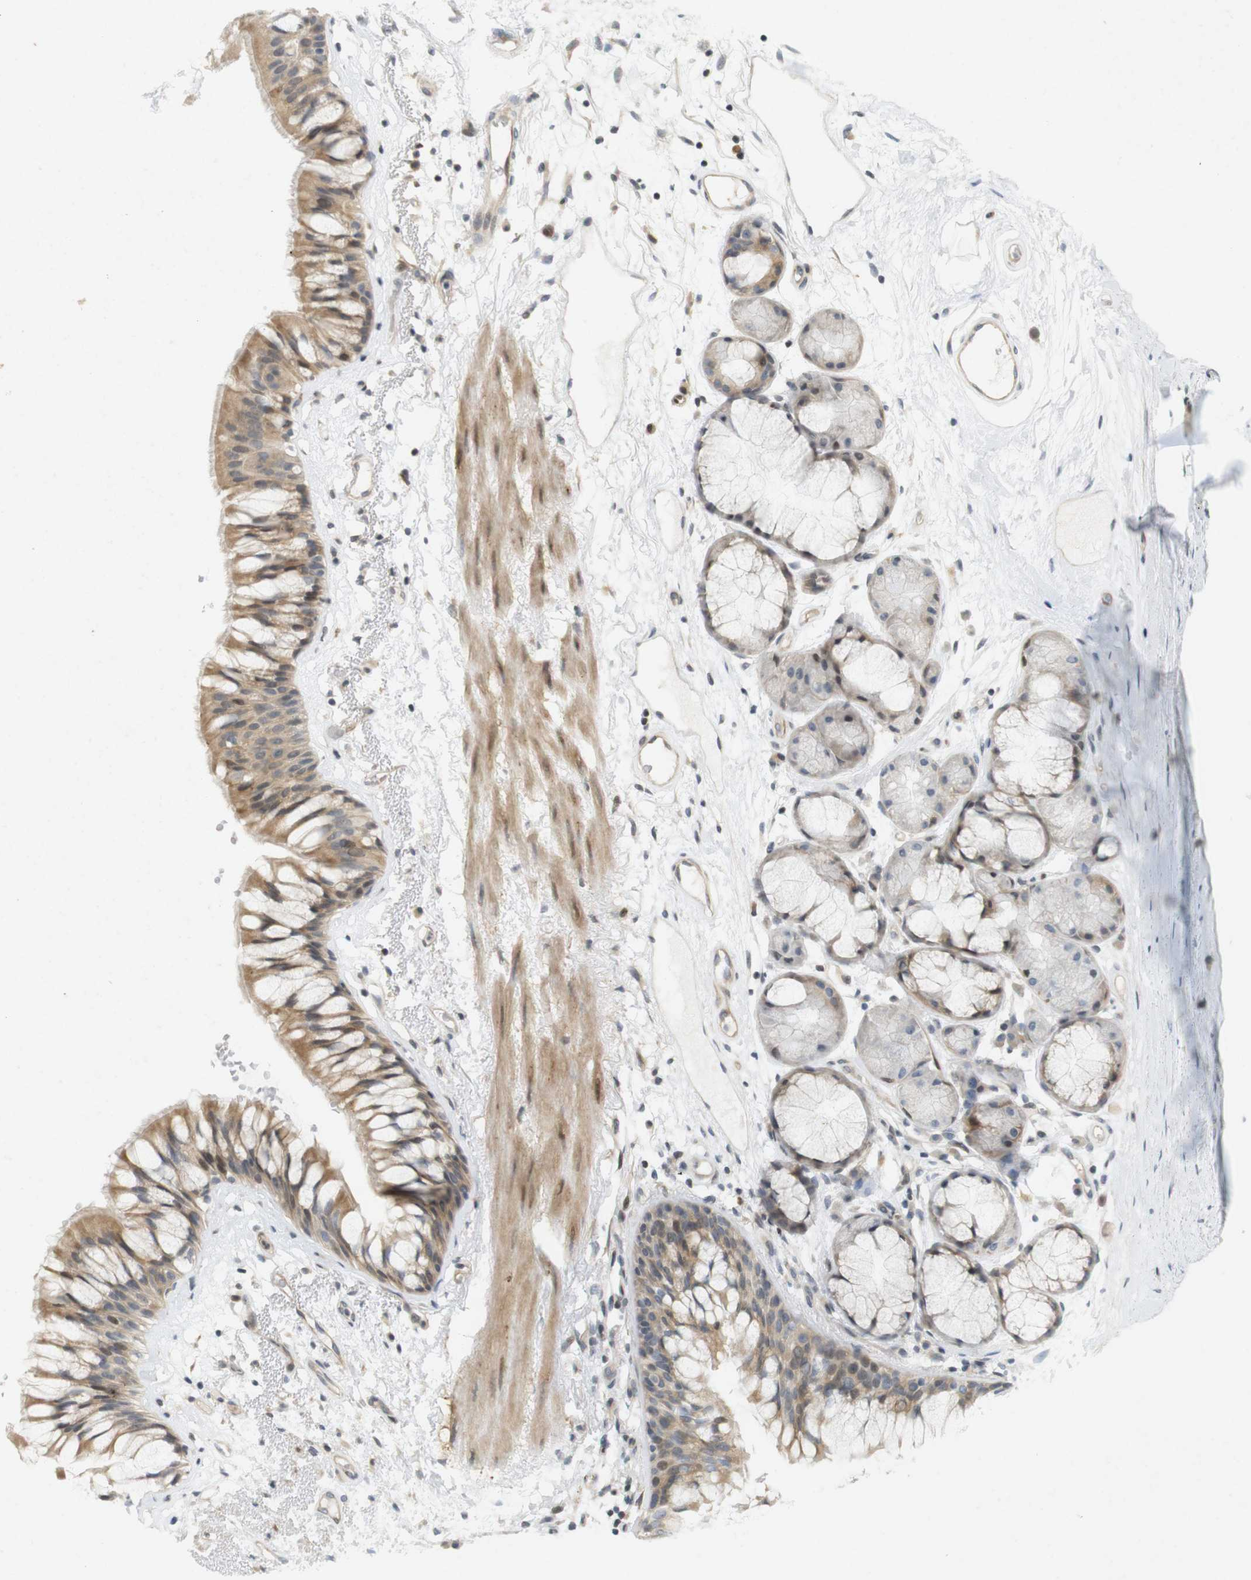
{"staining": {"intensity": "moderate", "quantity": ">75%", "location": "cytoplasmic/membranous"}, "tissue": "bronchus", "cell_type": "Respiratory epithelial cells", "image_type": "normal", "snomed": [{"axis": "morphology", "description": "Normal tissue, NOS"}, {"axis": "topography", "description": "Bronchus"}], "caption": "About >75% of respiratory epithelial cells in benign bronchus exhibit moderate cytoplasmic/membranous protein positivity as visualized by brown immunohistochemical staining.", "gene": "PPP1R14A", "patient": {"sex": "male", "age": 66}}